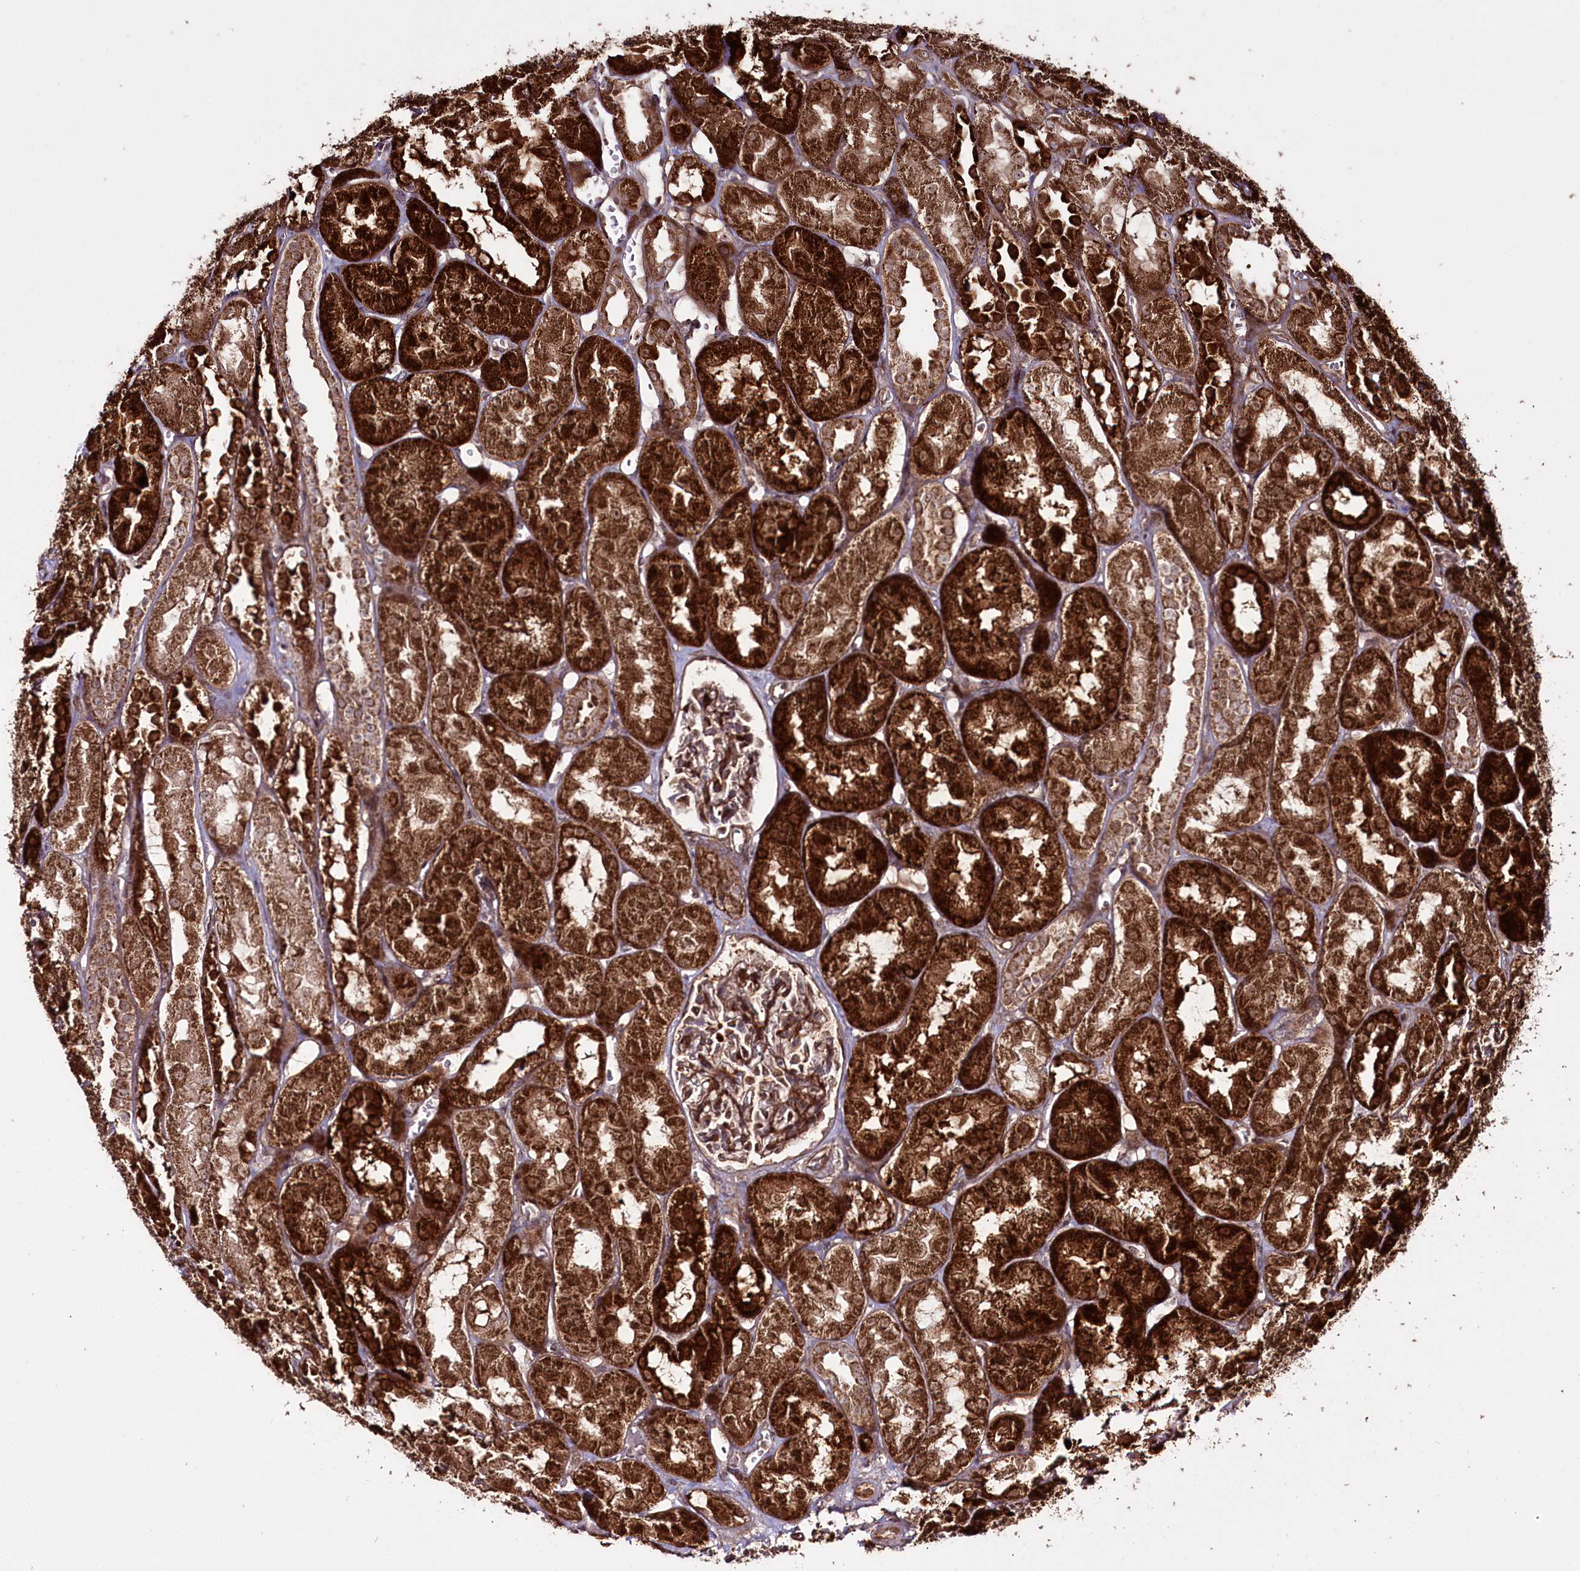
{"staining": {"intensity": "moderate", "quantity": ">75%", "location": "cytoplasmic/membranous"}, "tissue": "kidney", "cell_type": "Cells in glomeruli", "image_type": "normal", "snomed": [{"axis": "morphology", "description": "Normal tissue, NOS"}, {"axis": "topography", "description": "Kidney"}, {"axis": "topography", "description": "Urinary bladder"}], "caption": "Immunohistochemistry (IHC) micrograph of benign kidney stained for a protein (brown), which displays medium levels of moderate cytoplasmic/membranous positivity in about >75% of cells in glomeruli.", "gene": "REXO2", "patient": {"sex": "male", "age": 16}}